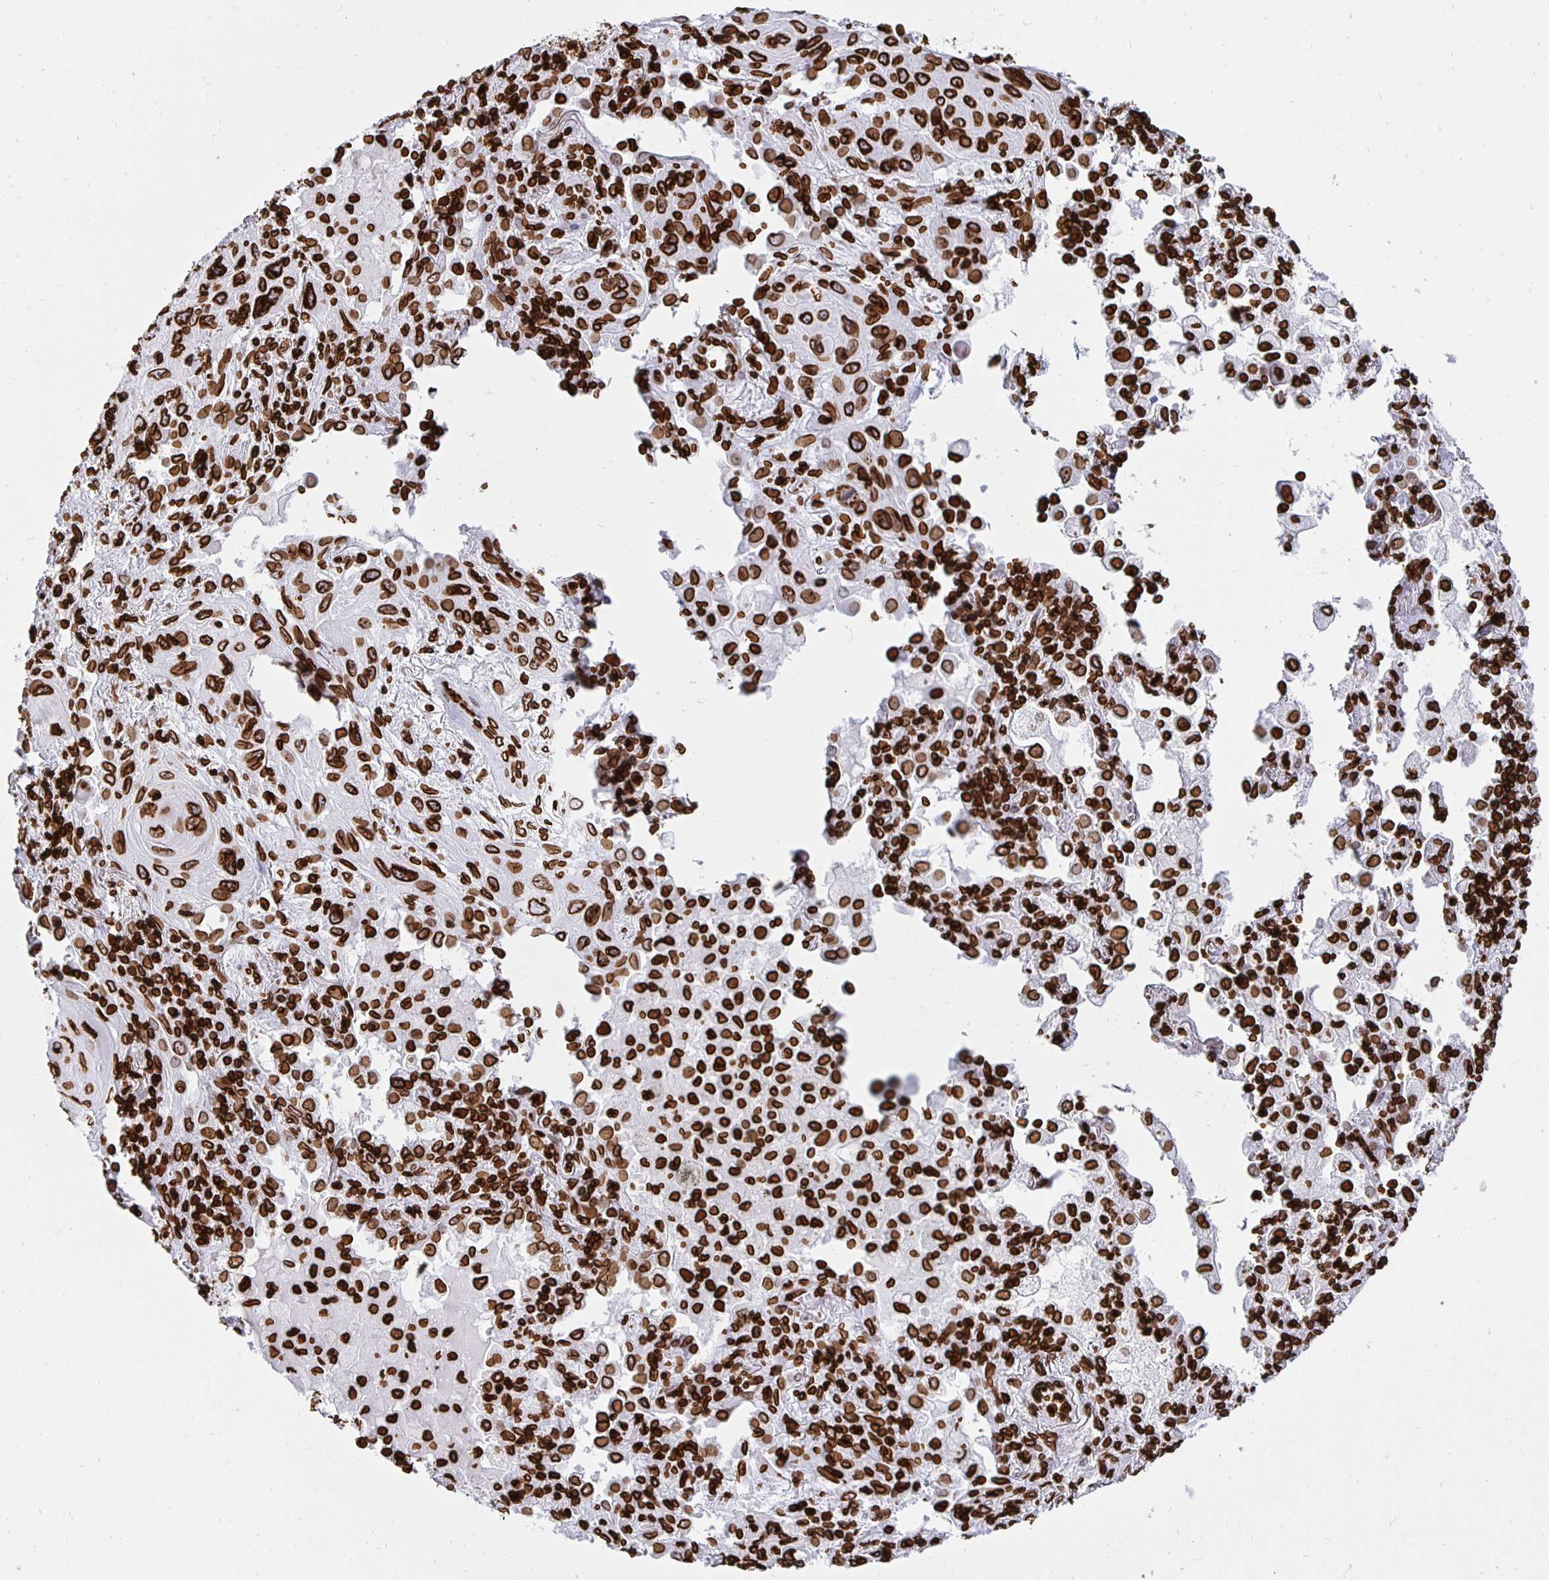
{"staining": {"intensity": "strong", "quantity": ">75%", "location": "cytoplasmic/membranous,nuclear"}, "tissue": "lung cancer", "cell_type": "Tumor cells", "image_type": "cancer", "snomed": [{"axis": "morphology", "description": "Squamous cell carcinoma, NOS"}, {"axis": "topography", "description": "Lung"}], "caption": "Immunohistochemical staining of squamous cell carcinoma (lung) reveals high levels of strong cytoplasmic/membranous and nuclear positivity in approximately >75% of tumor cells.", "gene": "LMNB1", "patient": {"sex": "male", "age": 79}}